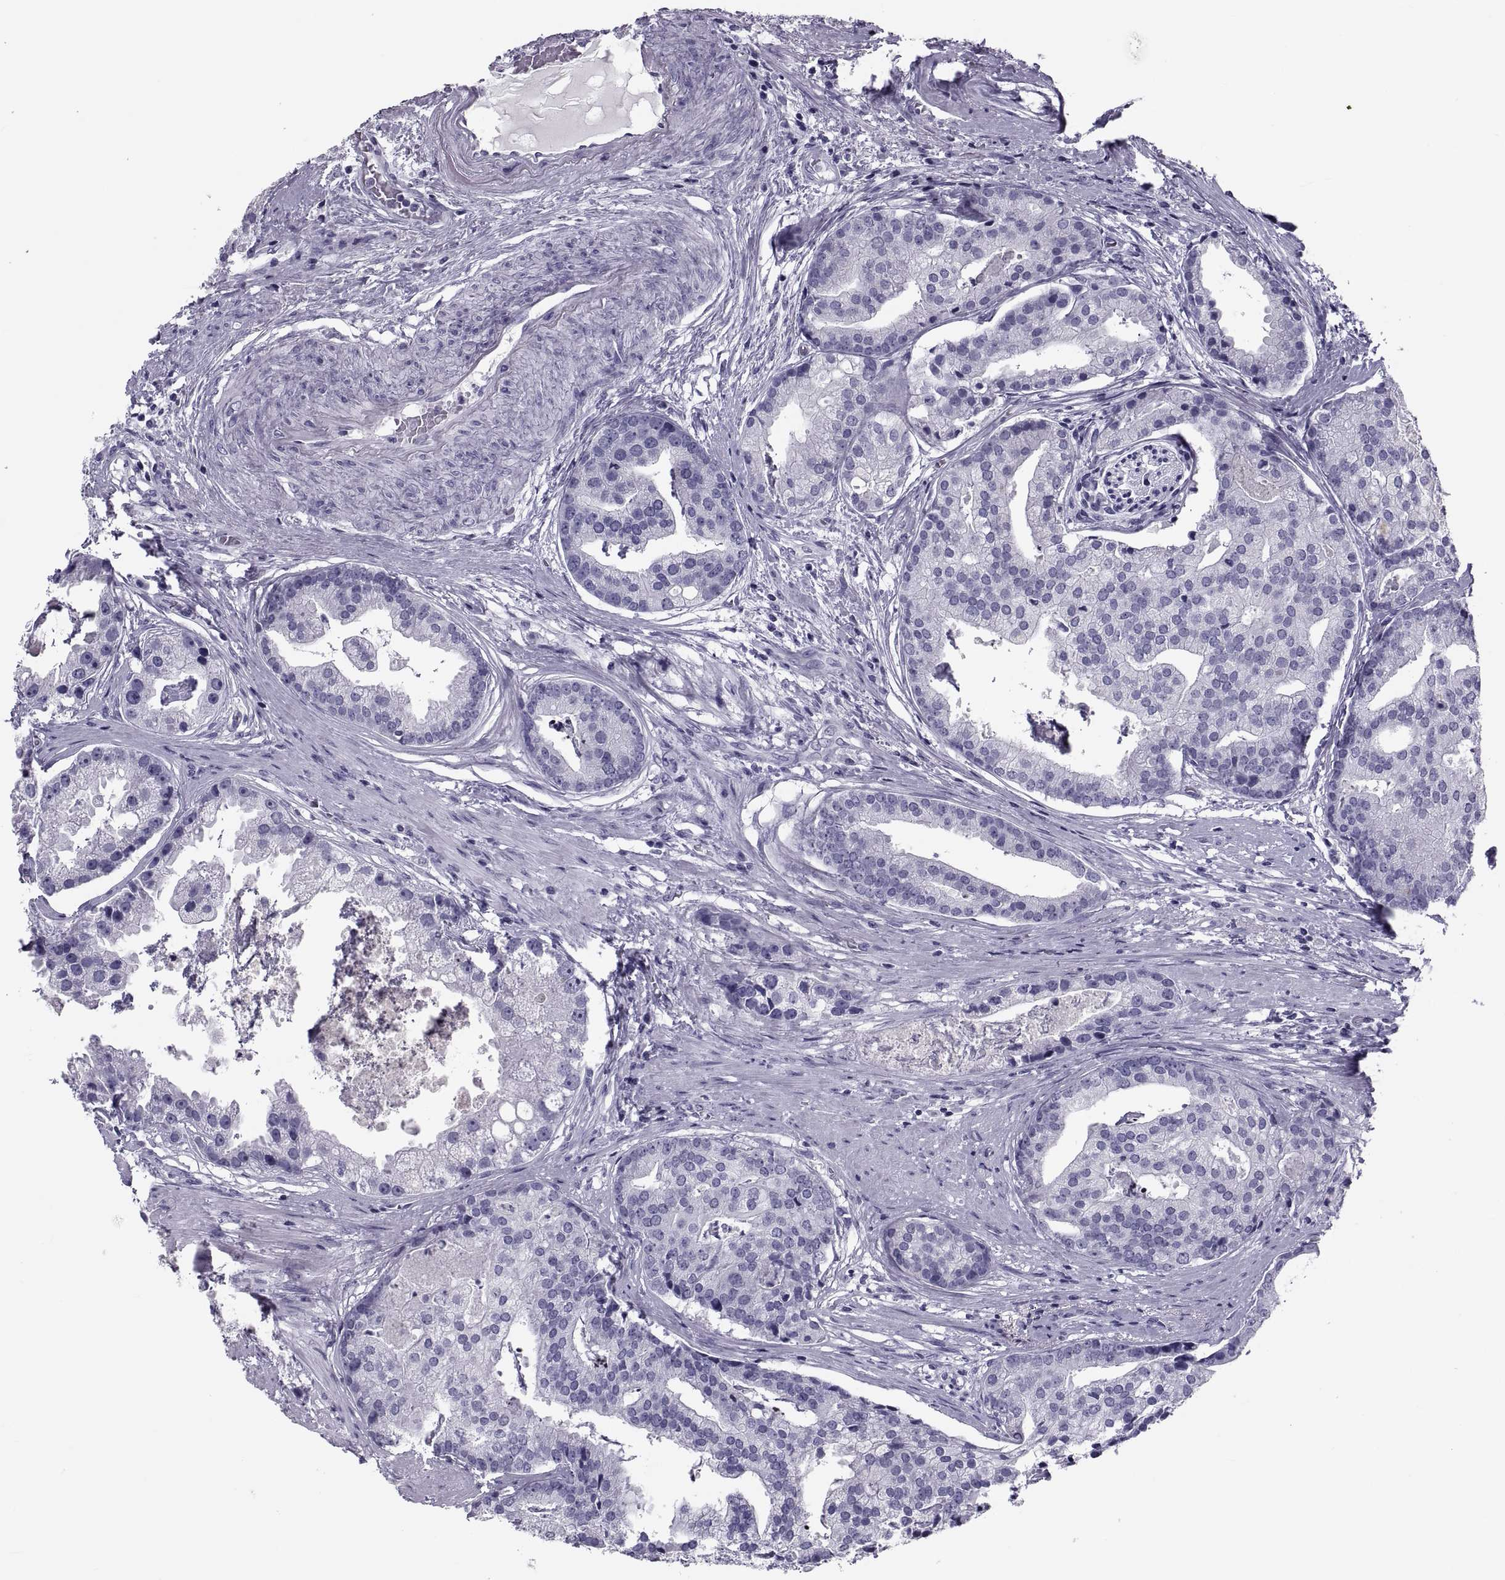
{"staining": {"intensity": "negative", "quantity": "none", "location": "none"}, "tissue": "prostate cancer", "cell_type": "Tumor cells", "image_type": "cancer", "snomed": [{"axis": "morphology", "description": "Adenocarcinoma, NOS"}, {"axis": "topography", "description": "Prostate and seminal vesicle, NOS"}, {"axis": "topography", "description": "Prostate"}], "caption": "Tumor cells are negative for brown protein staining in prostate cancer.", "gene": "CRISP1", "patient": {"sex": "male", "age": 44}}